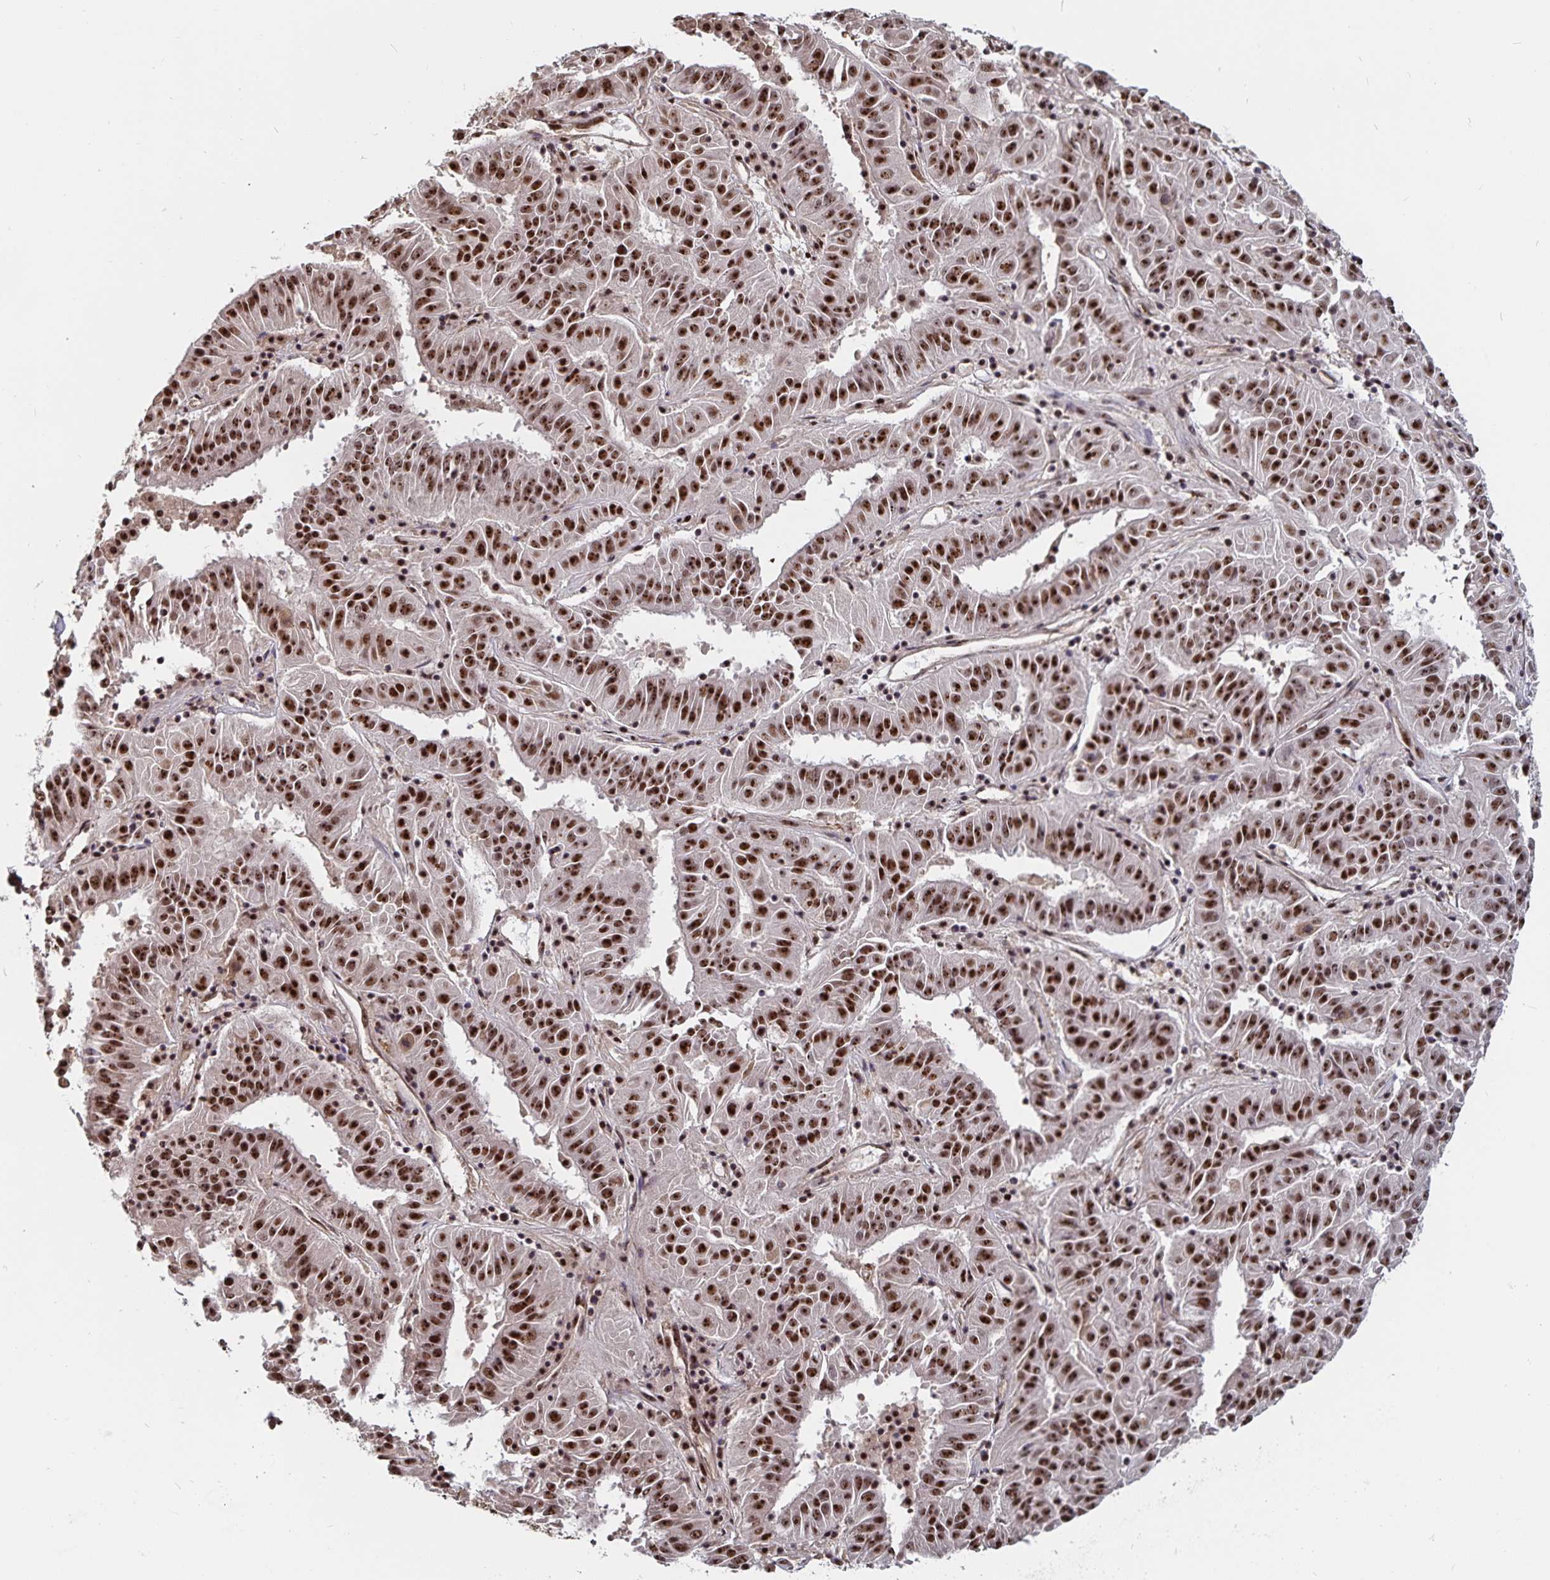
{"staining": {"intensity": "strong", "quantity": ">75%", "location": "nuclear"}, "tissue": "pancreatic cancer", "cell_type": "Tumor cells", "image_type": "cancer", "snomed": [{"axis": "morphology", "description": "Adenocarcinoma, NOS"}, {"axis": "topography", "description": "Pancreas"}], "caption": "A micrograph showing strong nuclear positivity in about >75% of tumor cells in pancreatic adenocarcinoma, as visualized by brown immunohistochemical staining.", "gene": "LAS1L", "patient": {"sex": "male", "age": 63}}